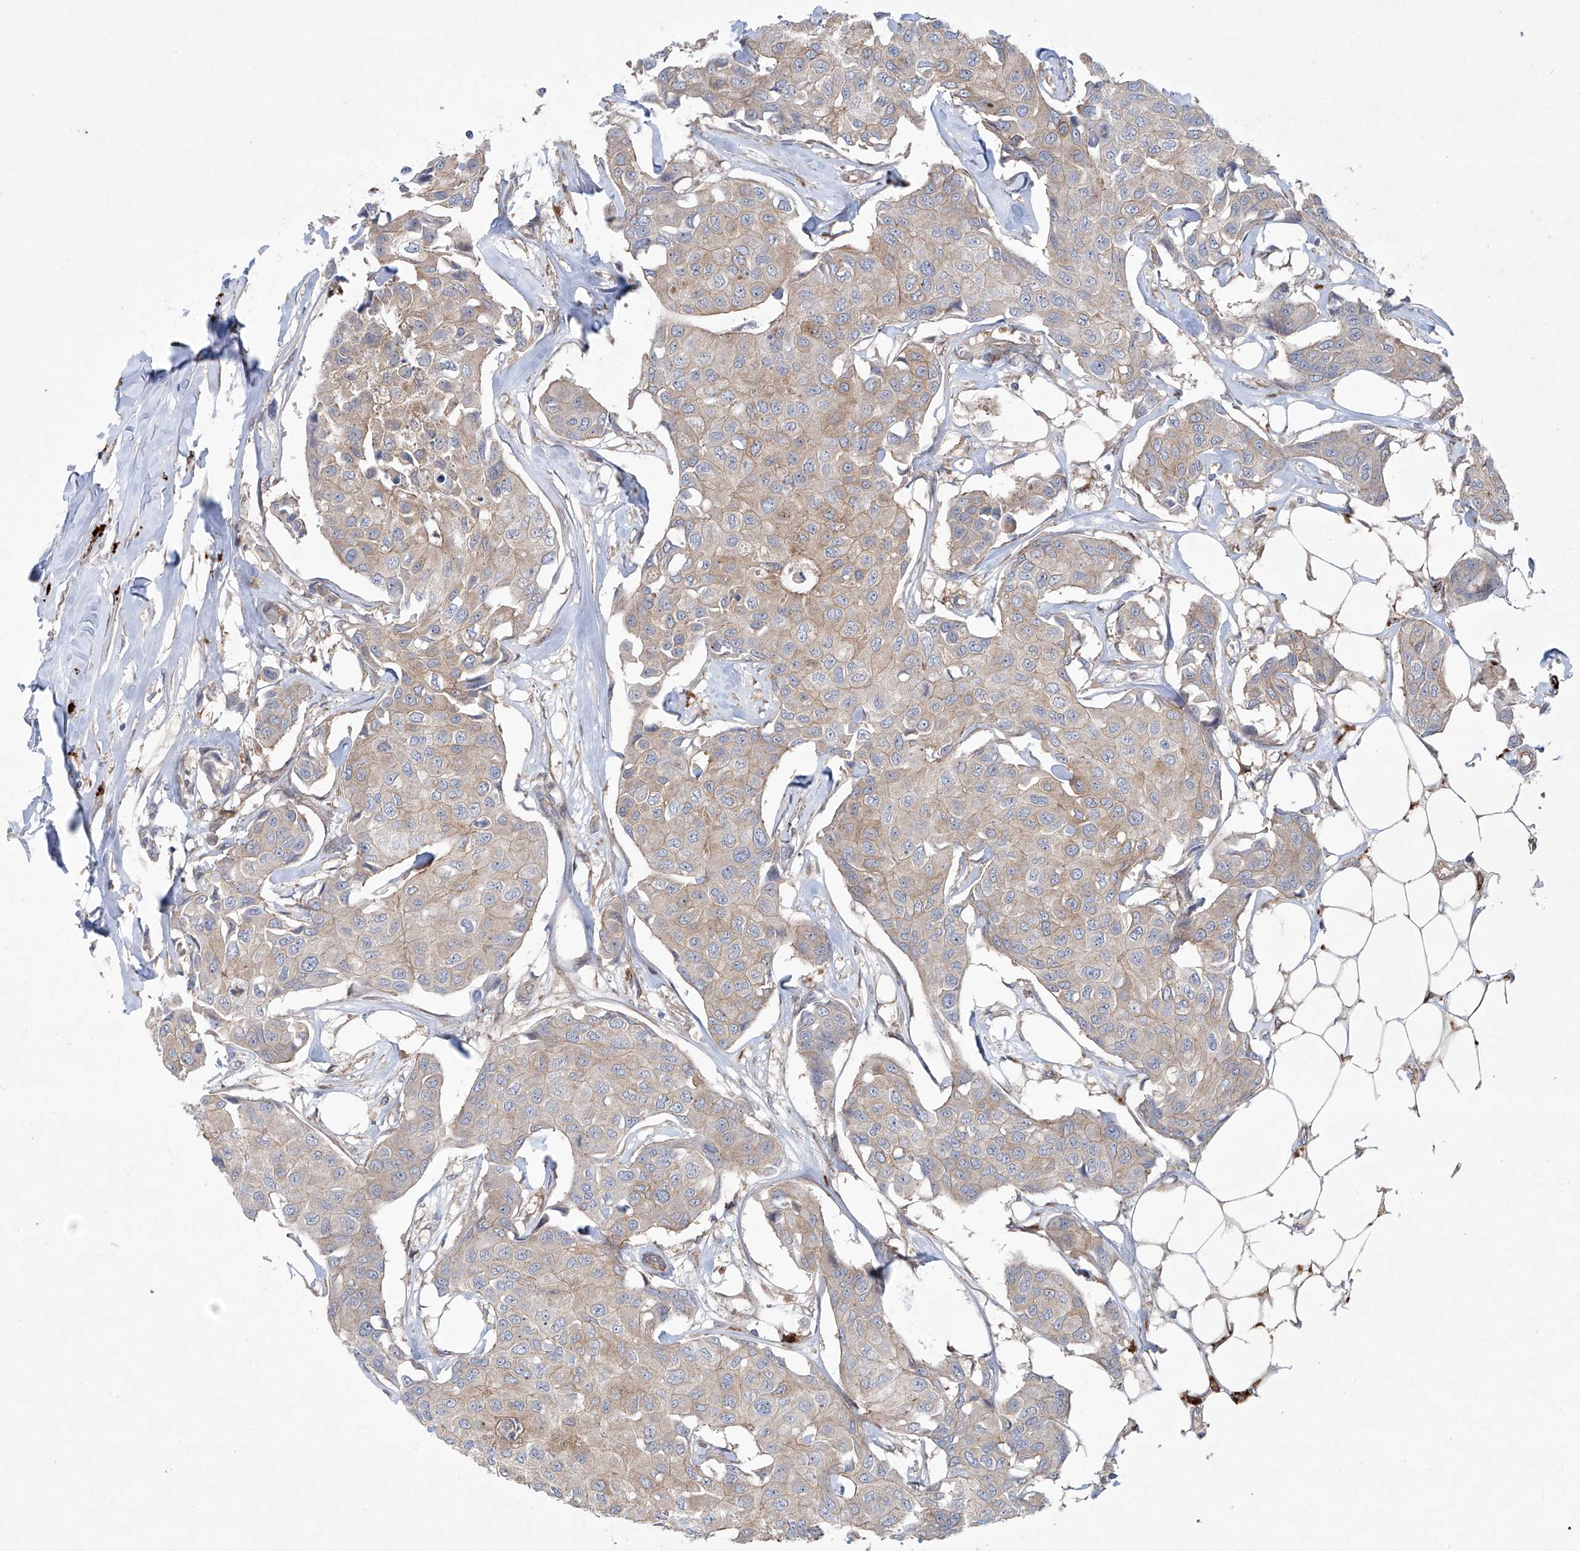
{"staining": {"intensity": "weak", "quantity": "<25%", "location": "cytoplasmic/membranous"}, "tissue": "breast cancer", "cell_type": "Tumor cells", "image_type": "cancer", "snomed": [{"axis": "morphology", "description": "Duct carcinoma"}, {"axis": "topography", "description": "Breast"}], "caption": "An immunohistochemistry micrograph of breast cancer is shown. There is no staining in tumor cells of breast cancer.", "gene": "KLC4", "patient": {"sex": "female", "age": 80}}